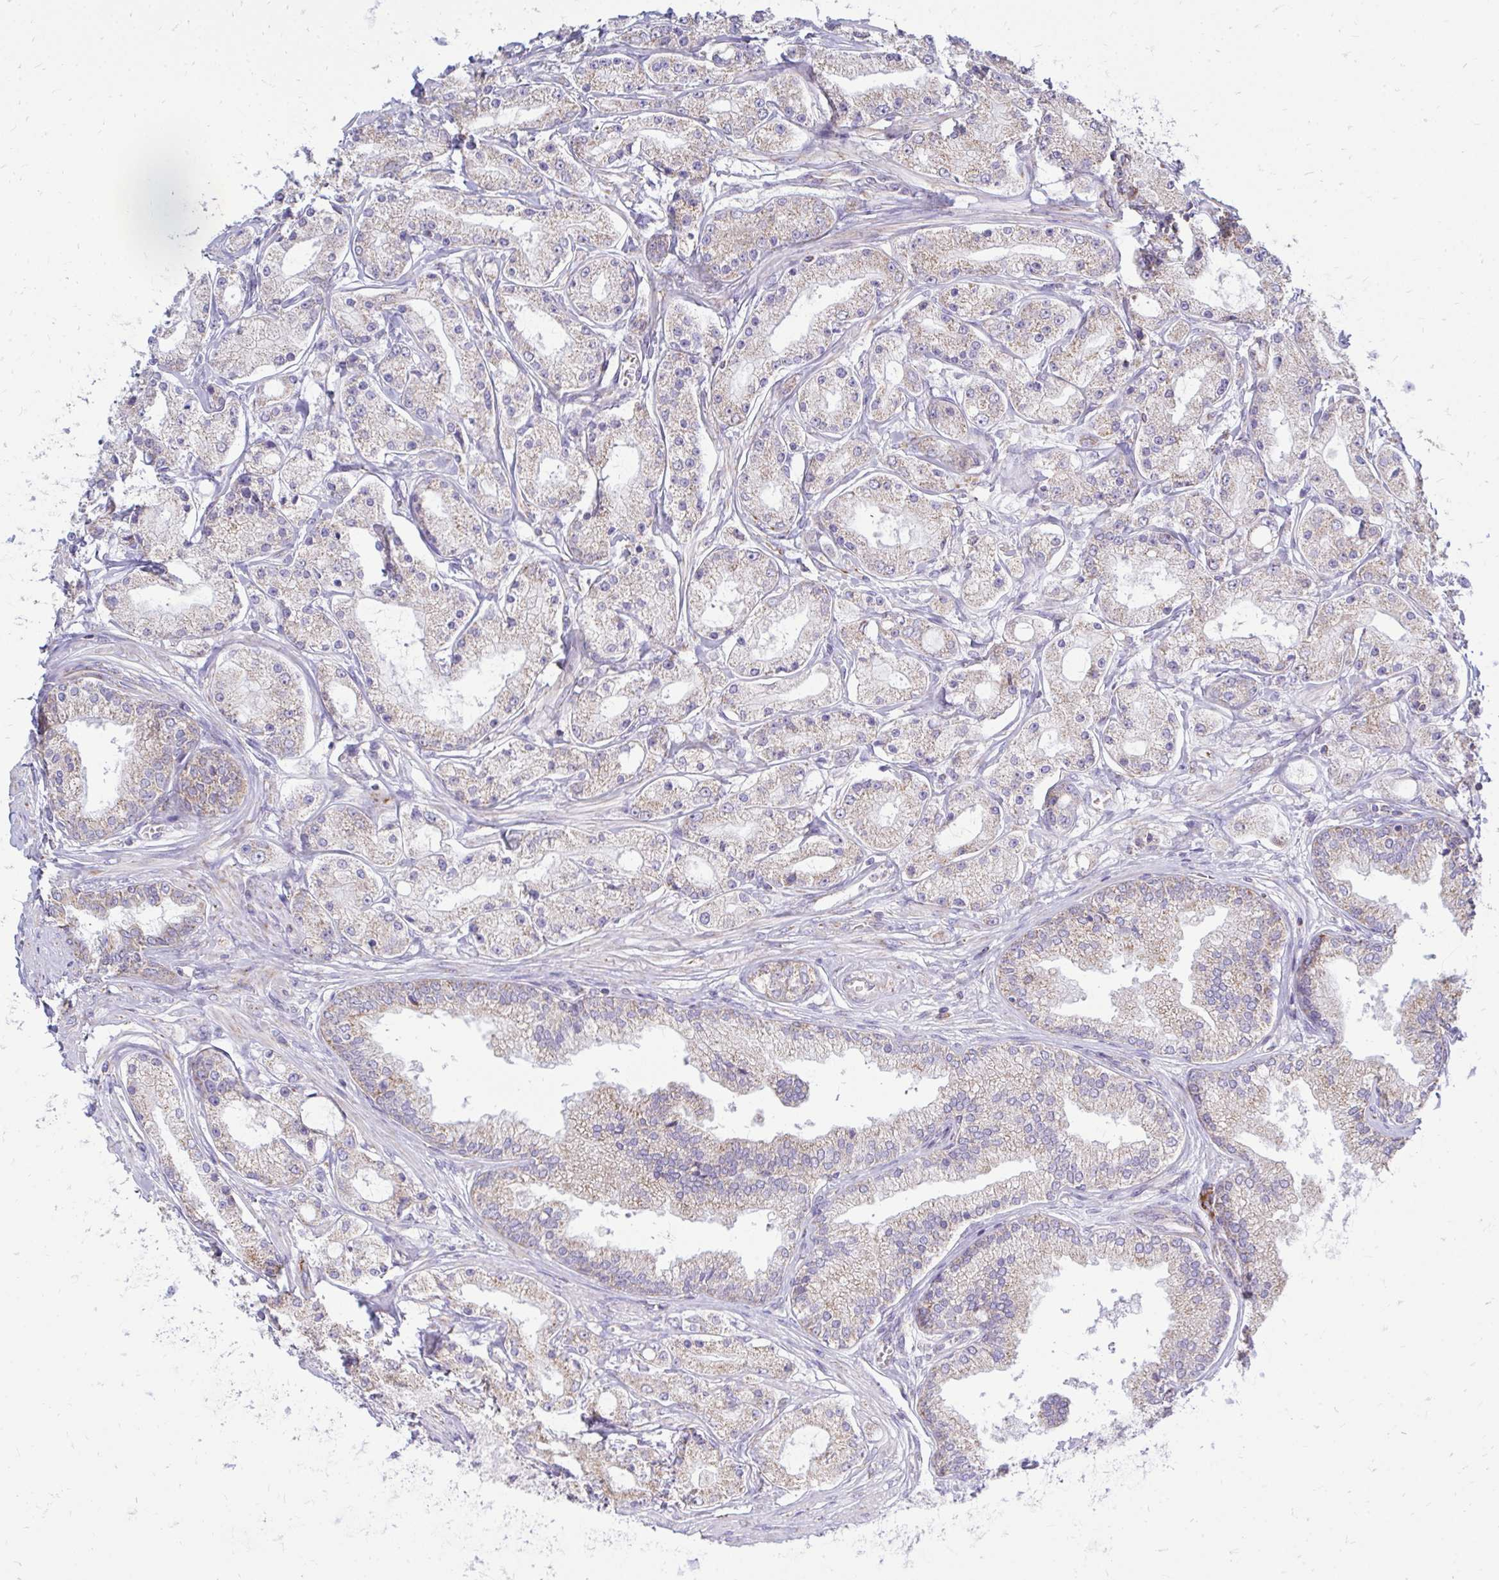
{"staining": {"intensity": "weak", "quantity": "<25%", "location": "cytoplasmic/membranous"}, "tissue": "prostate cancer", "cell_type": "Tumor cells", "image_type": "cancer", "snomed": [{"axis": "morphology", "description": "Adenocarcinoma, High grade"}, {"axis": "topography", "description": "Prostate"}], "caption": "High power microscopy histopathology image of an IHC micrograph of prostate cancer, revealing no significant expression in tumor cells.", "gene": "OR10R2", "patient": {"sex": "male", "age": 66}}